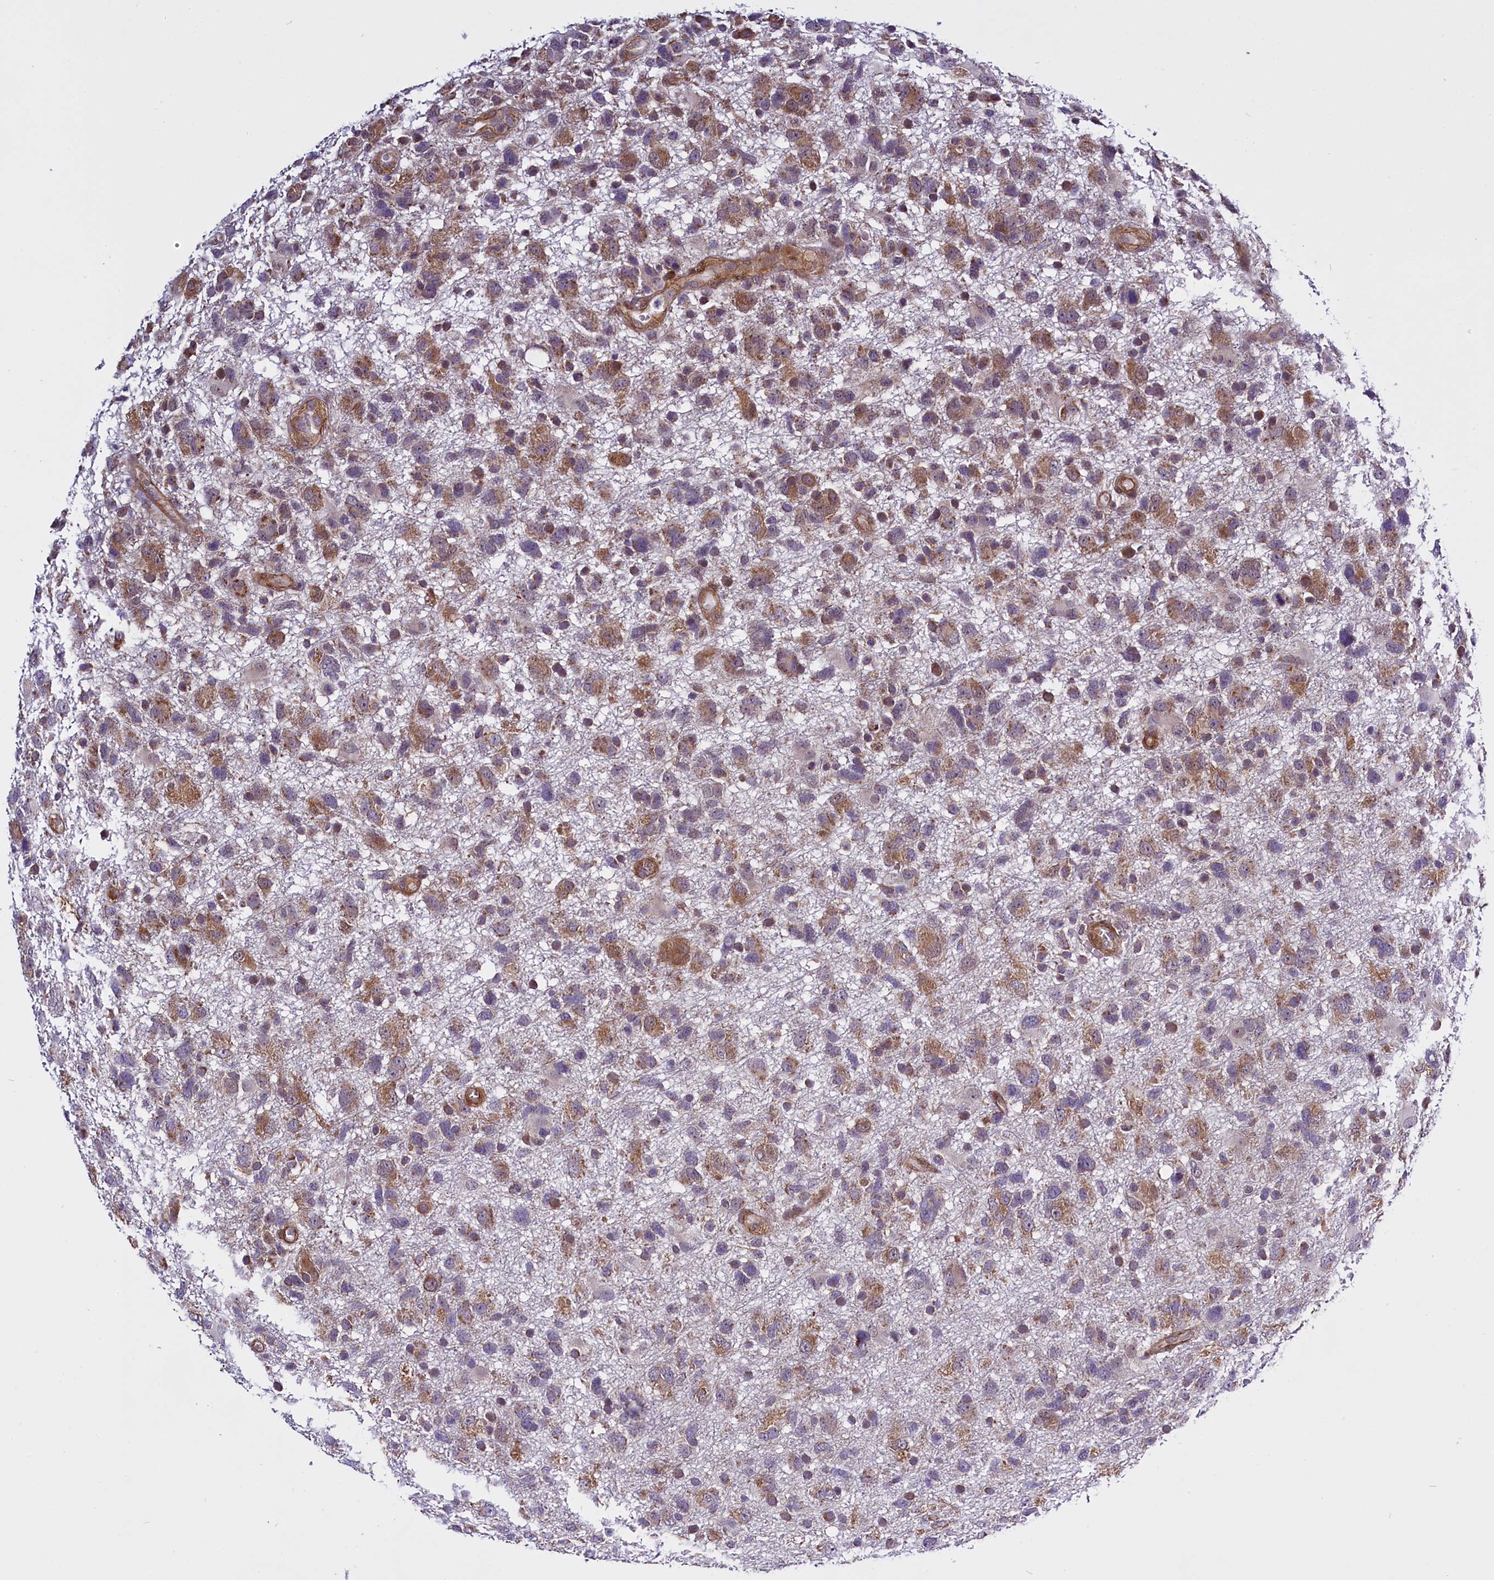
{"staining": {"intensity": "moderate", "quantity": ">75%", "location": "cytoplasmic/membranous"}, "tissue": "glioma", "cell_type": "Tumor cells", "image_type": "cancer", "snomed": [{"axis": "morphology", "description": "Glioma, malignant, High grade"}, {"axis": "topography", "description": "Brain"}], "caption": "DAB immunohistochemical staining of human high-grade glioma (malignant) demonstrates moderate cytoplasmic/membranous protein expression in about >75% of tumor cells.", "gene": "UACA", "patient": {"sex": "male", "age": 61}}